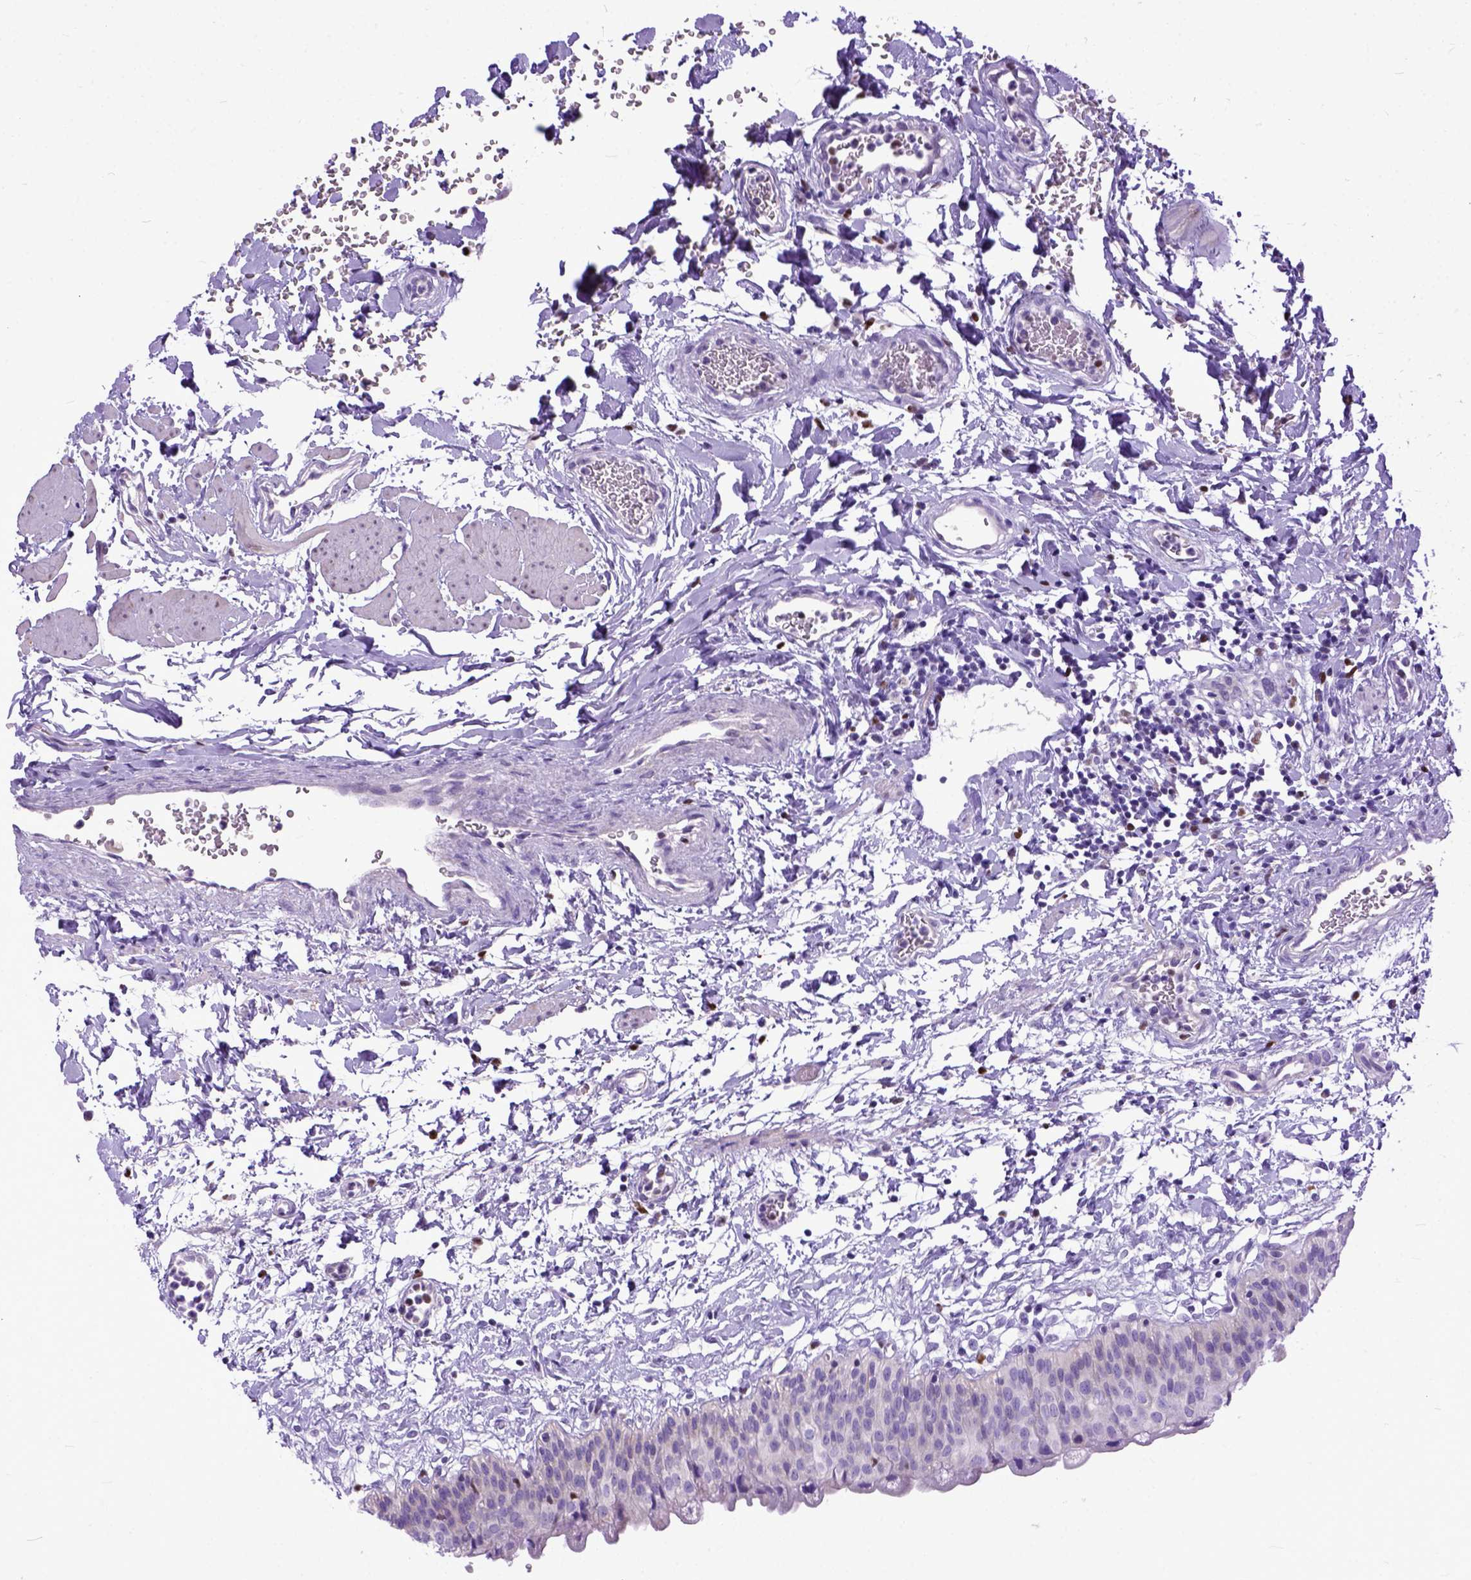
{"staining": {"intensity": "negative", "quantity": "none", "location": "none"}, "tissue": "urinary bladder", "cell_type": "Urothelial cells", "image_type": "normal", "snomed": [{"axis": "morphology", "description": "Normal tissue, NOS"}, {"axis": "topography", "description": "Urinary bladder"}], "caption": "A photomicrograph of human urinary bladder is negative for staining in urothelial cells.", "gene": "CRB1", "patient": {"sex": "male", "age": 55}}